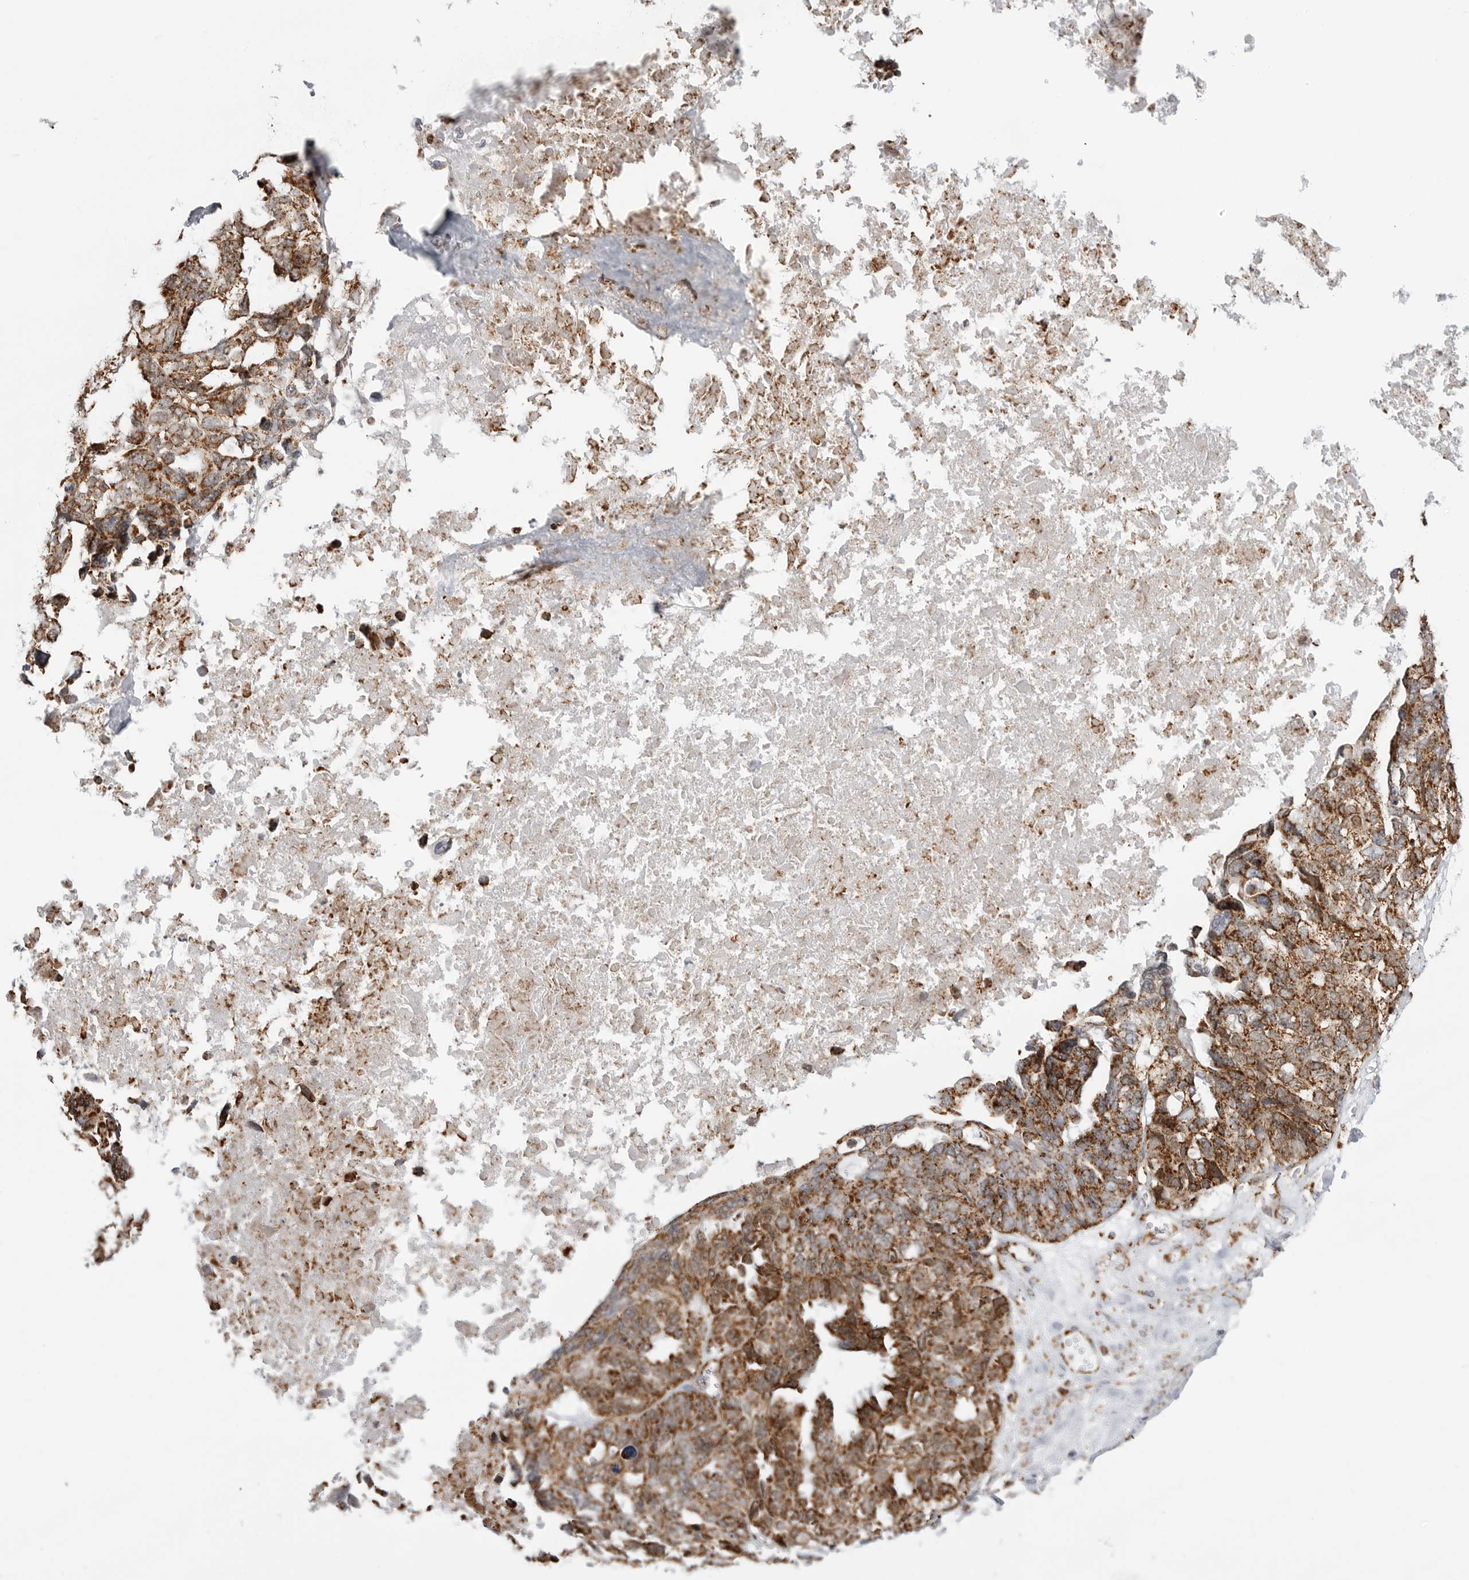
{"staining": {"intensity": "moderate", "quantity": ">75%", "location": "cytoplasmic/membranous"}, "tissue": "ovarian cancer", "cell_type": "Tumor cells", "image_type": "cancer", "snomed": [{"axis": "morphology", "description": "Cystadenocarcinoma, serous, NOS"}, {"axis": "topography", "description": "Ovary"}], "caption": "A medium amount of moderate cytoplasmic/membranous staining is seen in about >75% of tumor cells in ovarian cancer tissue.", "gene": "COX5A", "patient": {"sex": "female", "age": 79}}